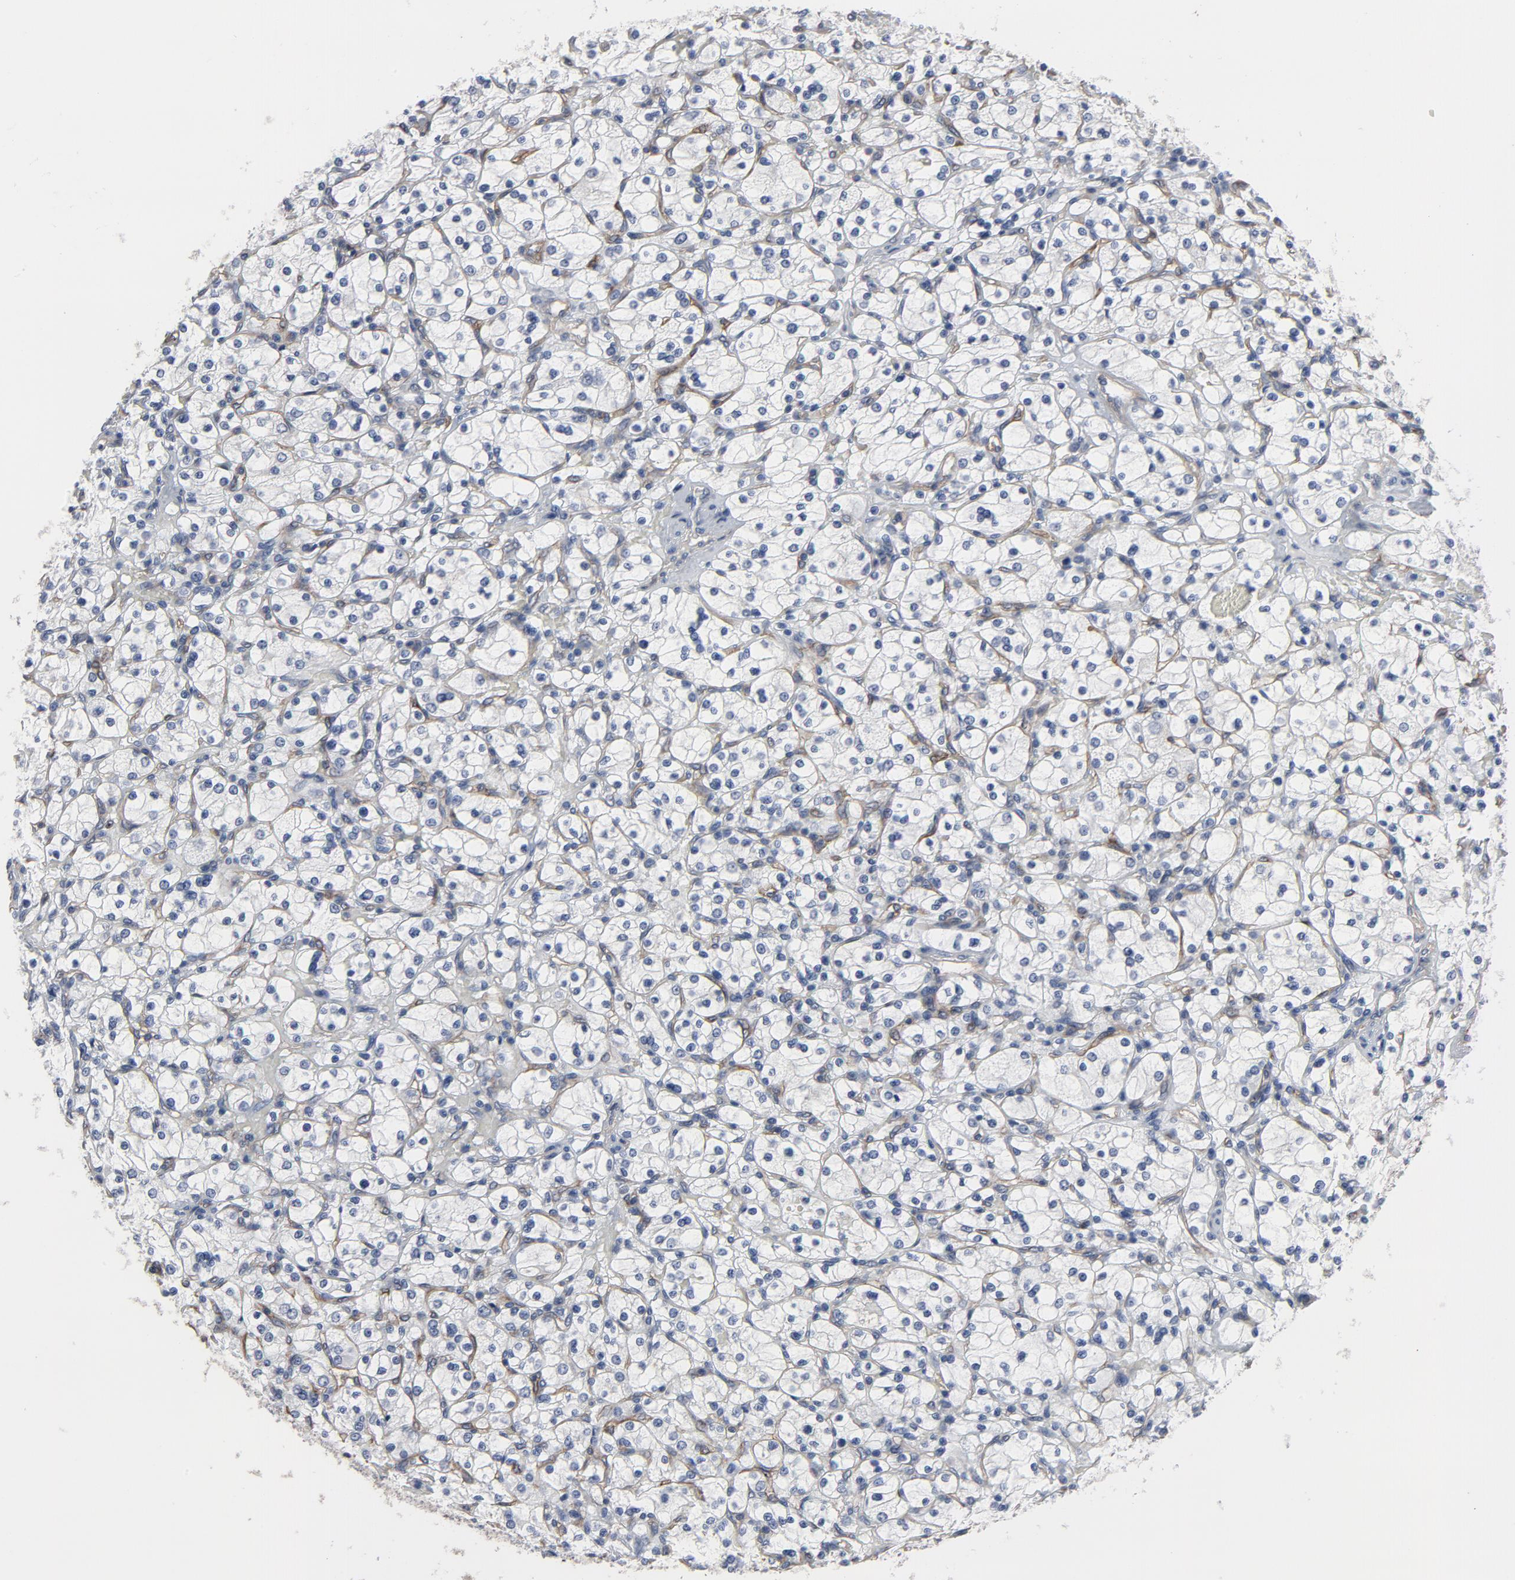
{"staining": {"intensity": "negative", "quantity": "none", "location": "none"}, "tissue": "renal cancer", "cell_type": "Tumor cells", "image_type": "cancer", "snomed": [{"axis": "morphology", "description": "Adenocarcinoma, NOS"}, {"axis": "topography", "description": "Kidney"}], "caption": "Tumor cells show no significant positivity in adenocarcinoma (renal).", "gene": "KDR", "patient": {"sex": "female", "age": 83}}